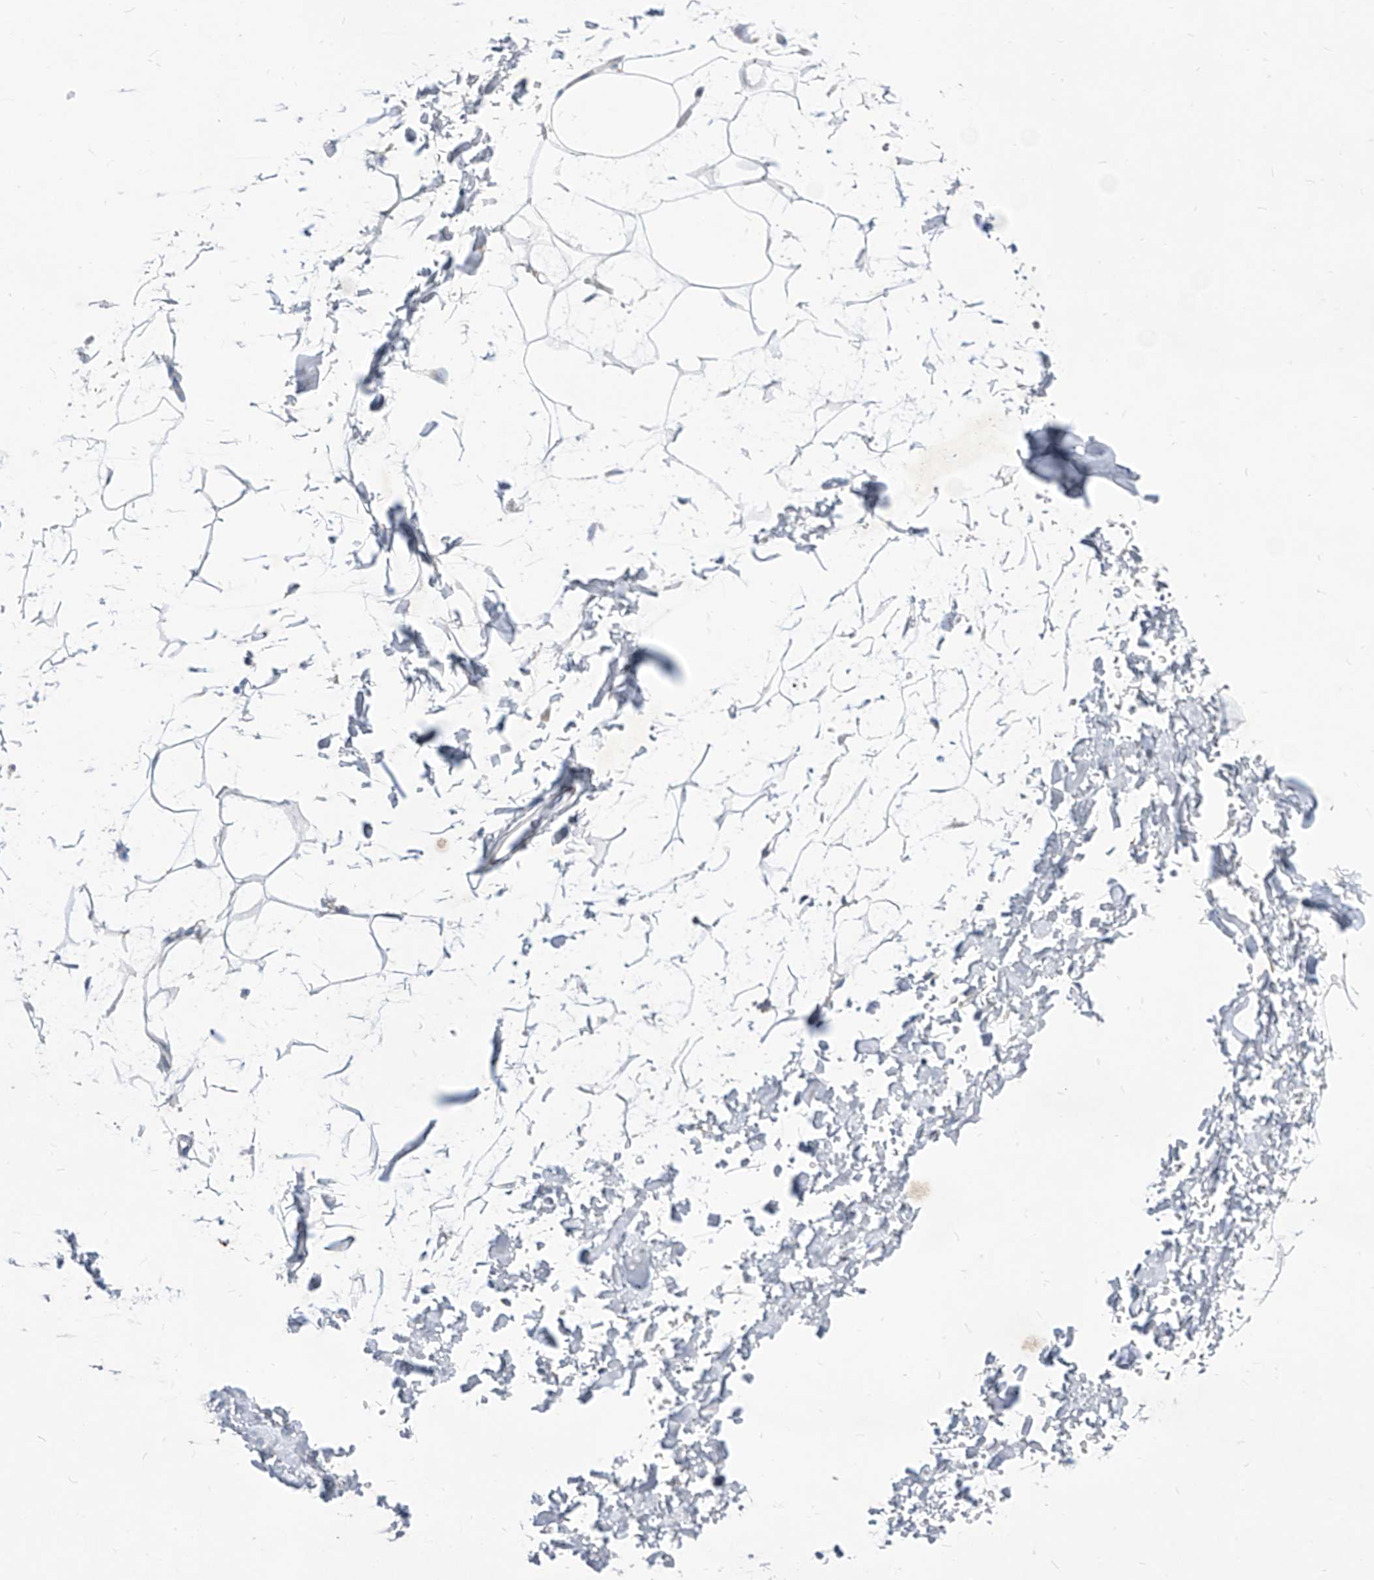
{"staining": {"intensity": "negative", "quantity": "none", "location": "none"}, "tissue": "adipose tissue", "cell_type": "Adipocytes", "image_type": "normal", "snomed": [{"axis": "morphology", "description": "Normal tissue, NOS"}, {"axis": "topography", "description": "Soft tissue"}], "caption": "DAB (3,3'-diaminobenzidine) immunohistochemical staining of normal human adipose tissue exhibits no significant expression in adipocytes. (IHC, brightfield microscopy, high magnification).", "gene": "AGPS", "patient": {"sex": "male", "age": 72}}